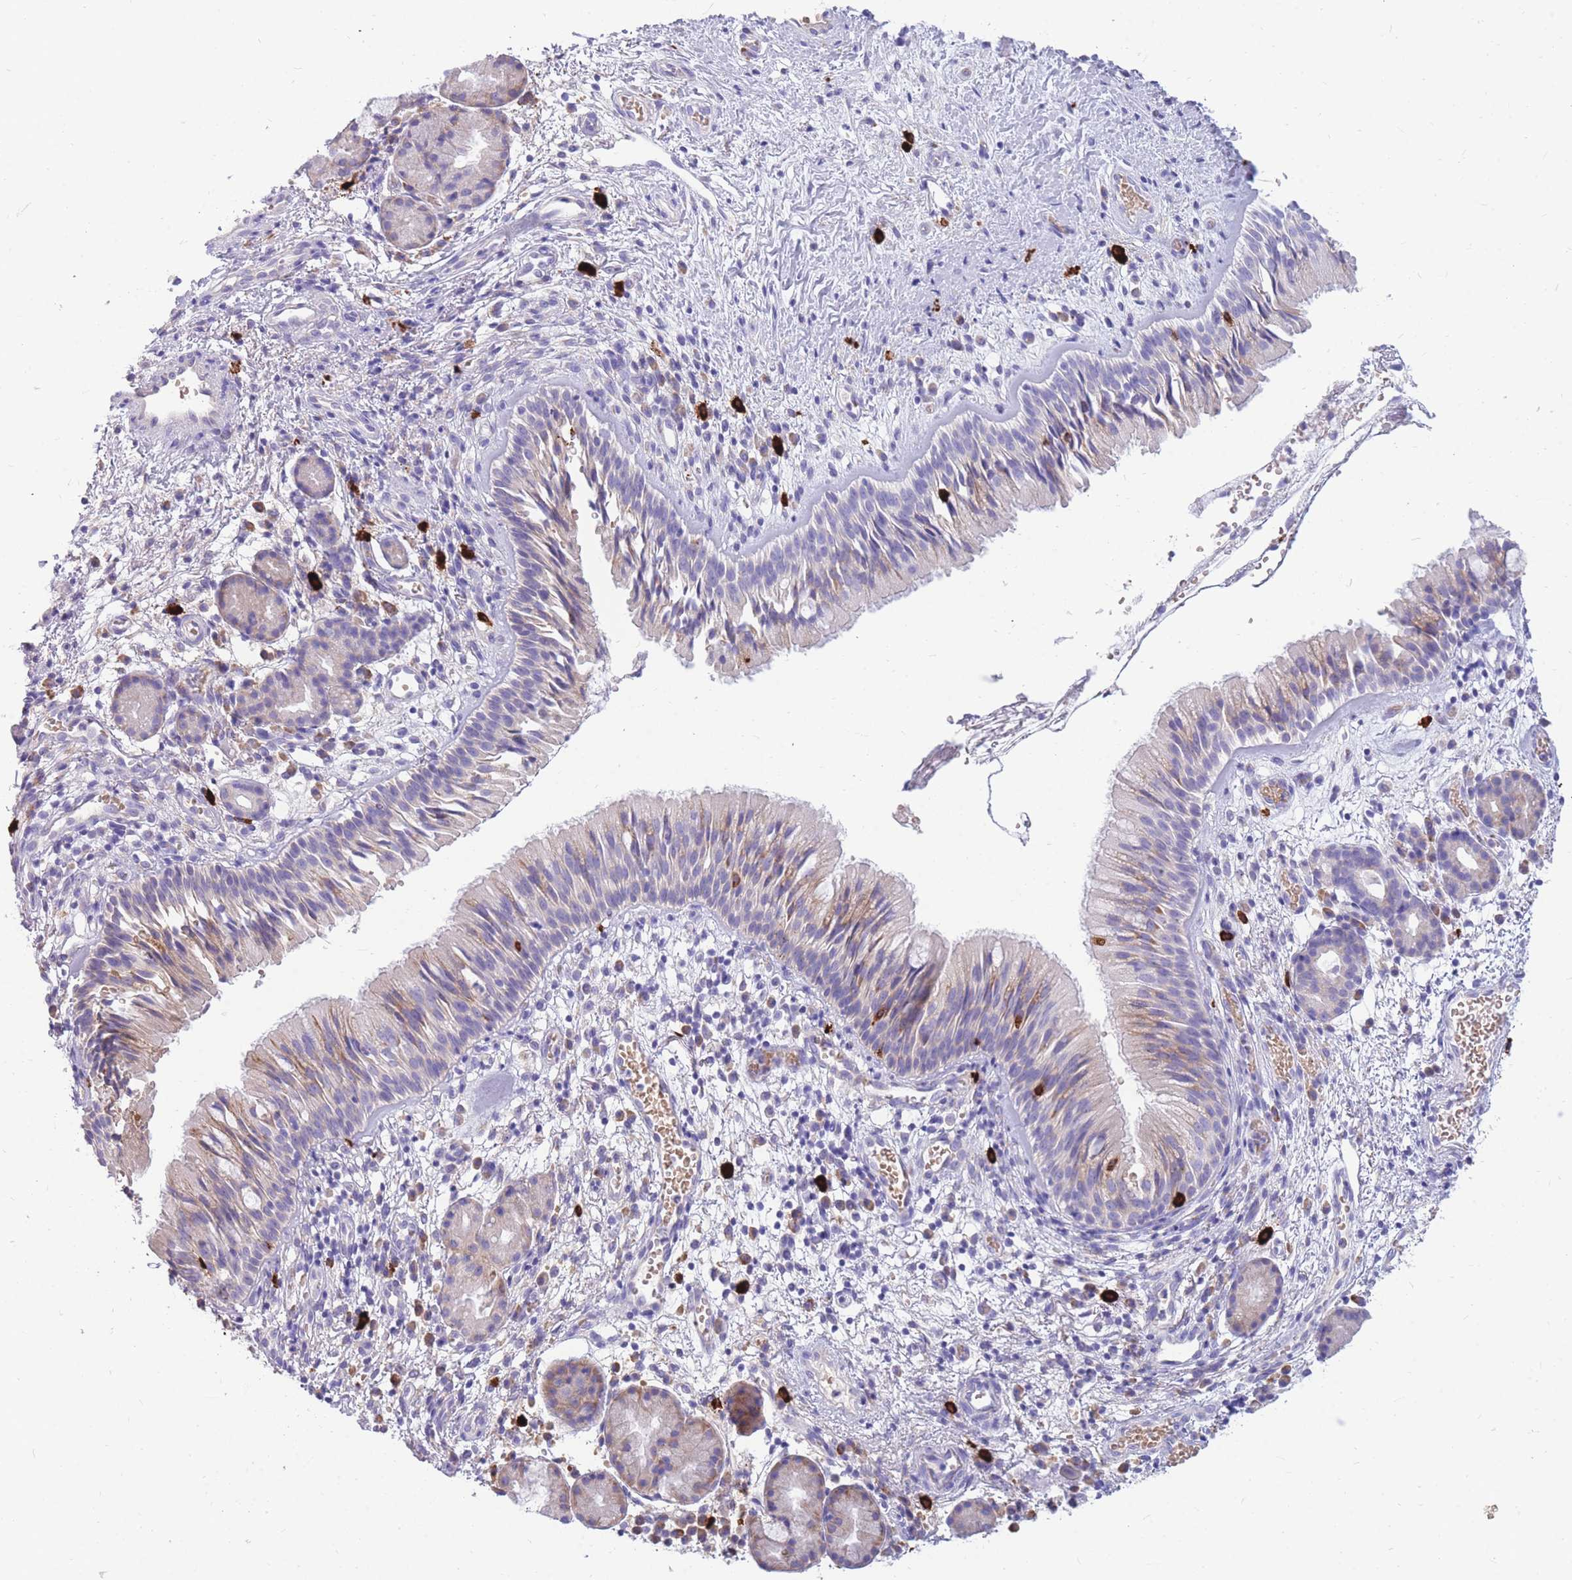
{"staining": {"intensity": "weak", "quantity": "<25%", "location": "cytoplasmic/membranous"}, "tissue": "nasopharynx", "cell_type": "Respiratory epithelial cells", "image_type": "normal", "snomed": [{"axis": "morphology", "description": "Normal tissue, NOS"}, {"axis": "topography", "description": "Nasopharynx"}], "caption": "Protein analysis of benign nasopharynx demonstrates no significant expression in respiratory epithelial cells. Brightfield microscopy of immunohistochemistry stained with DAB (3,3'-diaminobenzidine) (brown) and hematoxylin (blue), captured at high magnification.", "gene": "TPSAB1", "patient": {"sex": "male", "age": 65}}